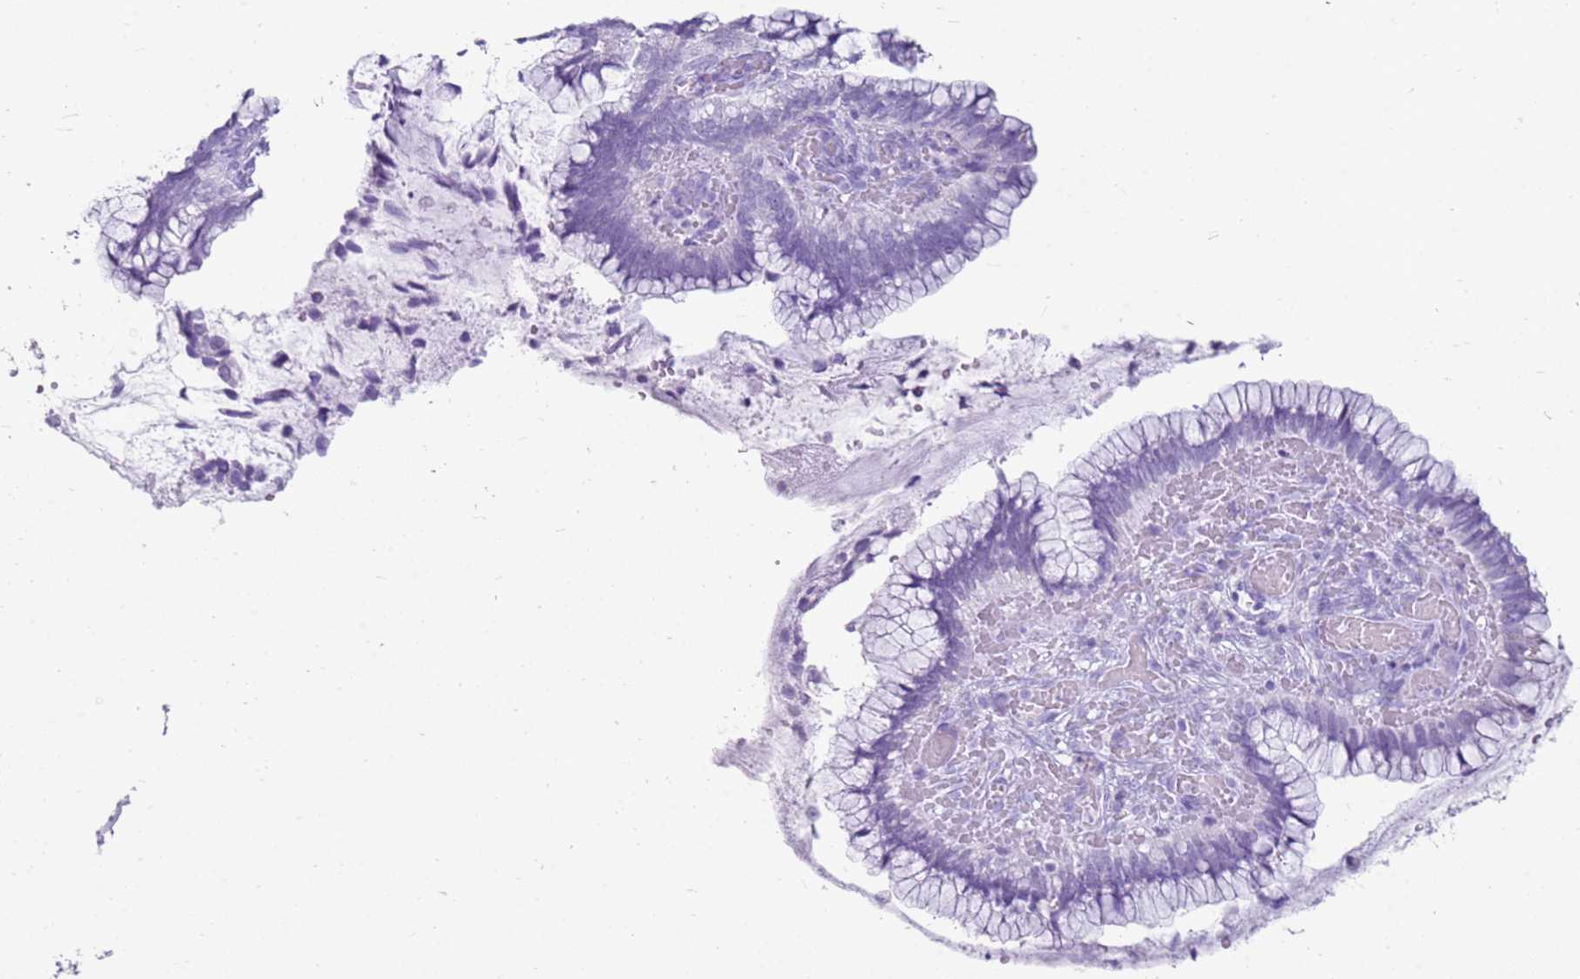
{"staining": {"intensity": "negative", "quantity": "none", "location": "none"}, "tissue": "cervical cancer", "cell_type": "Tumor cells", "image_type": "cancer", "snomed": [{"axis": "morphology", "description": "Adenocarcinoma, NOS"}, {"axis": "topography", "description": "Cervix"}], "caption": "High power microscopy photomicrograph of an IHC histopathology image of cervical cancer, revealing no significant staining in tumor cells.", "gene": "CA8", "patient": {"sex": "female", "age": 44}}